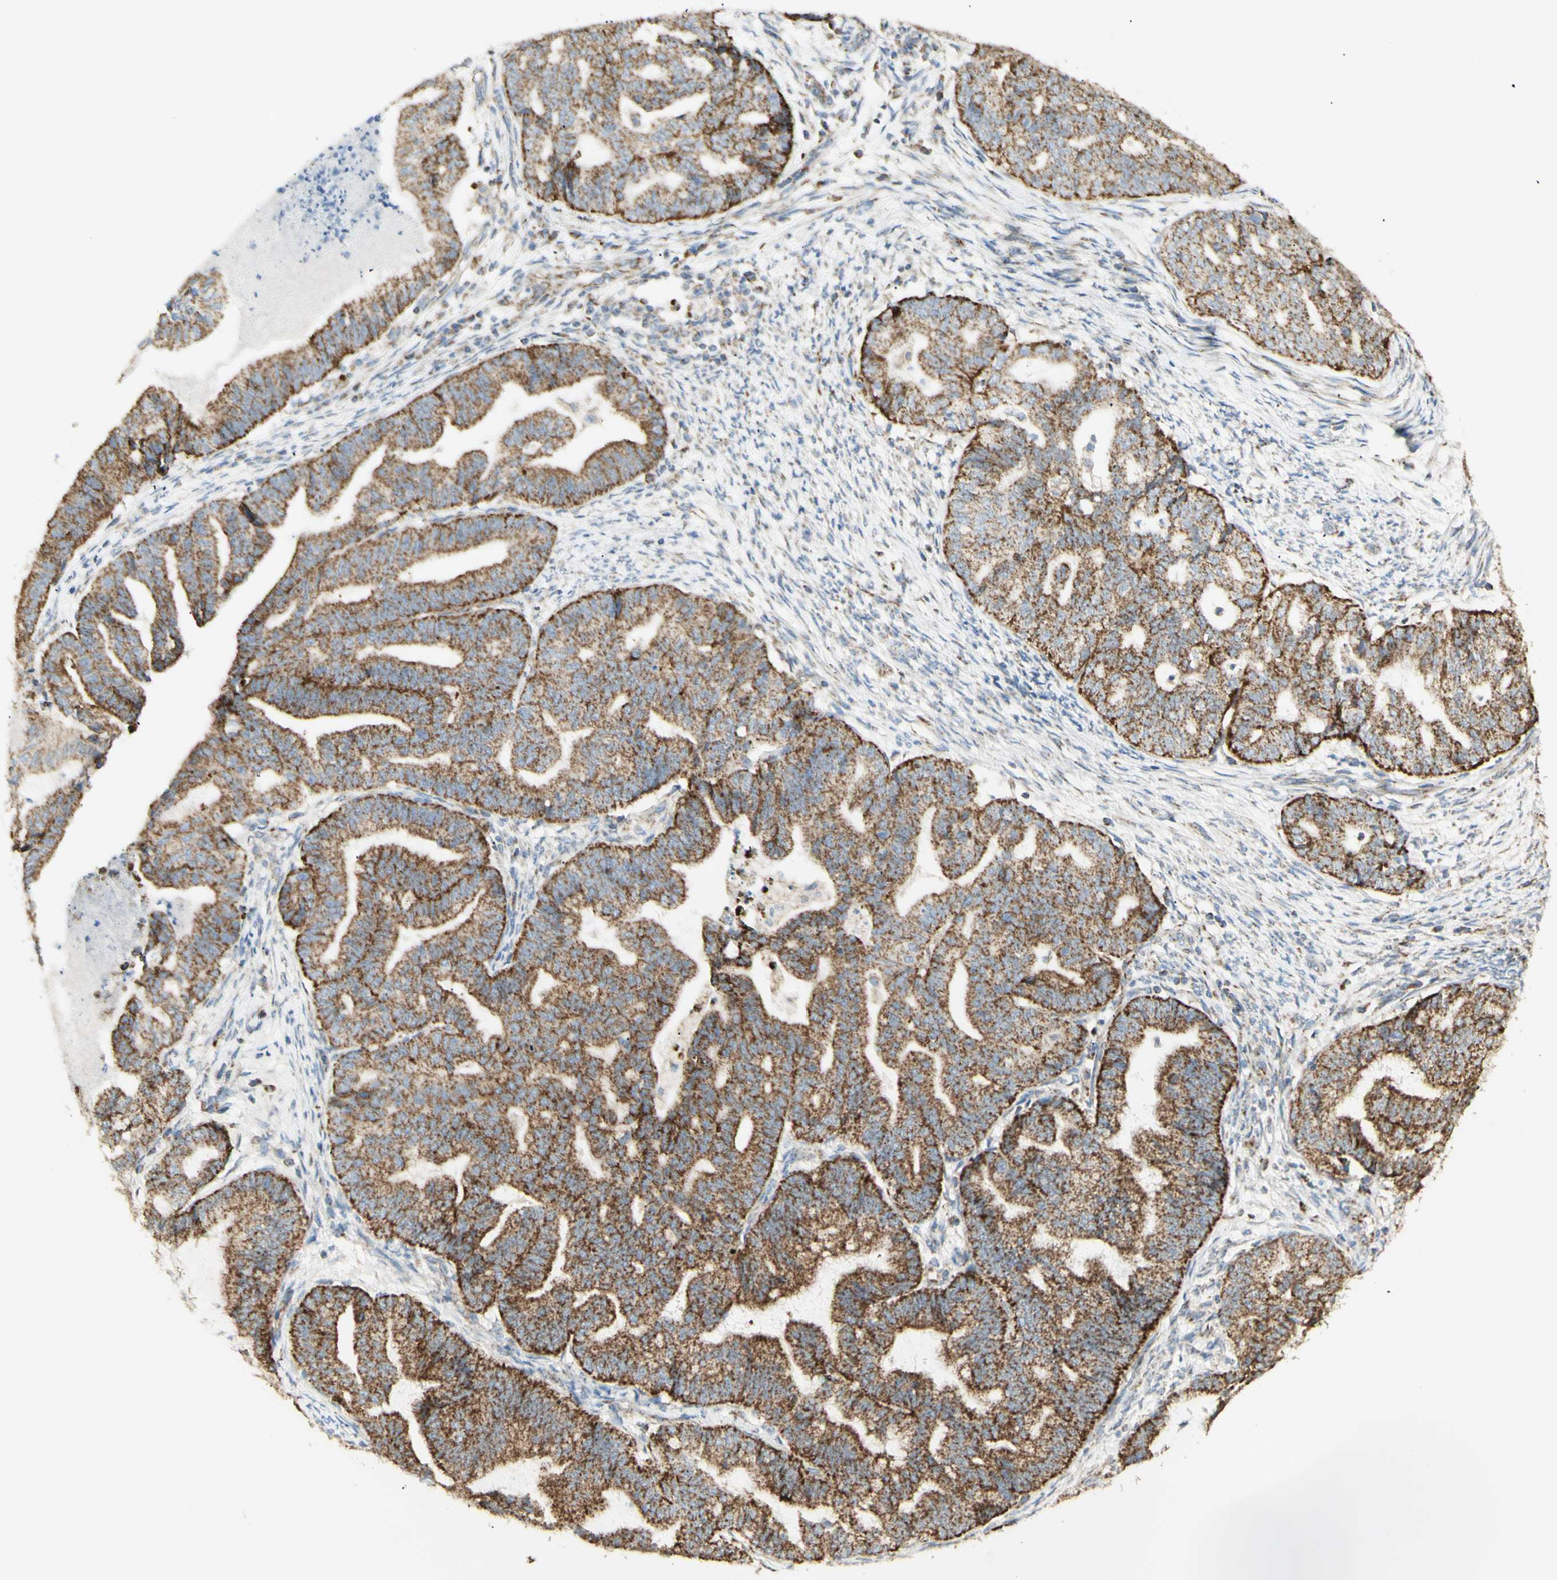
{"staining": {"intensity": "moderate", "quantity": ">75%", "location": "cytoplasmic/membranous"}, "tissue": "endometrial cancer", "cell_type": "Tumor cells", "image_type": "cancer", "snomed": [{"axis": "morphology", "description": "Adenocarcinoma, NOS"}, {"axis": "topography", "description": "Endometrium"}], "caption": "Protein staining by immunohistochemistry (IHC) displays moderate cytoplasmic/membranous staining in approximately >75% of tumor cells in adenocarcinoma (endometrial).", "gene": "LETM1", "patient": {"sex": "female", "age": 79}}